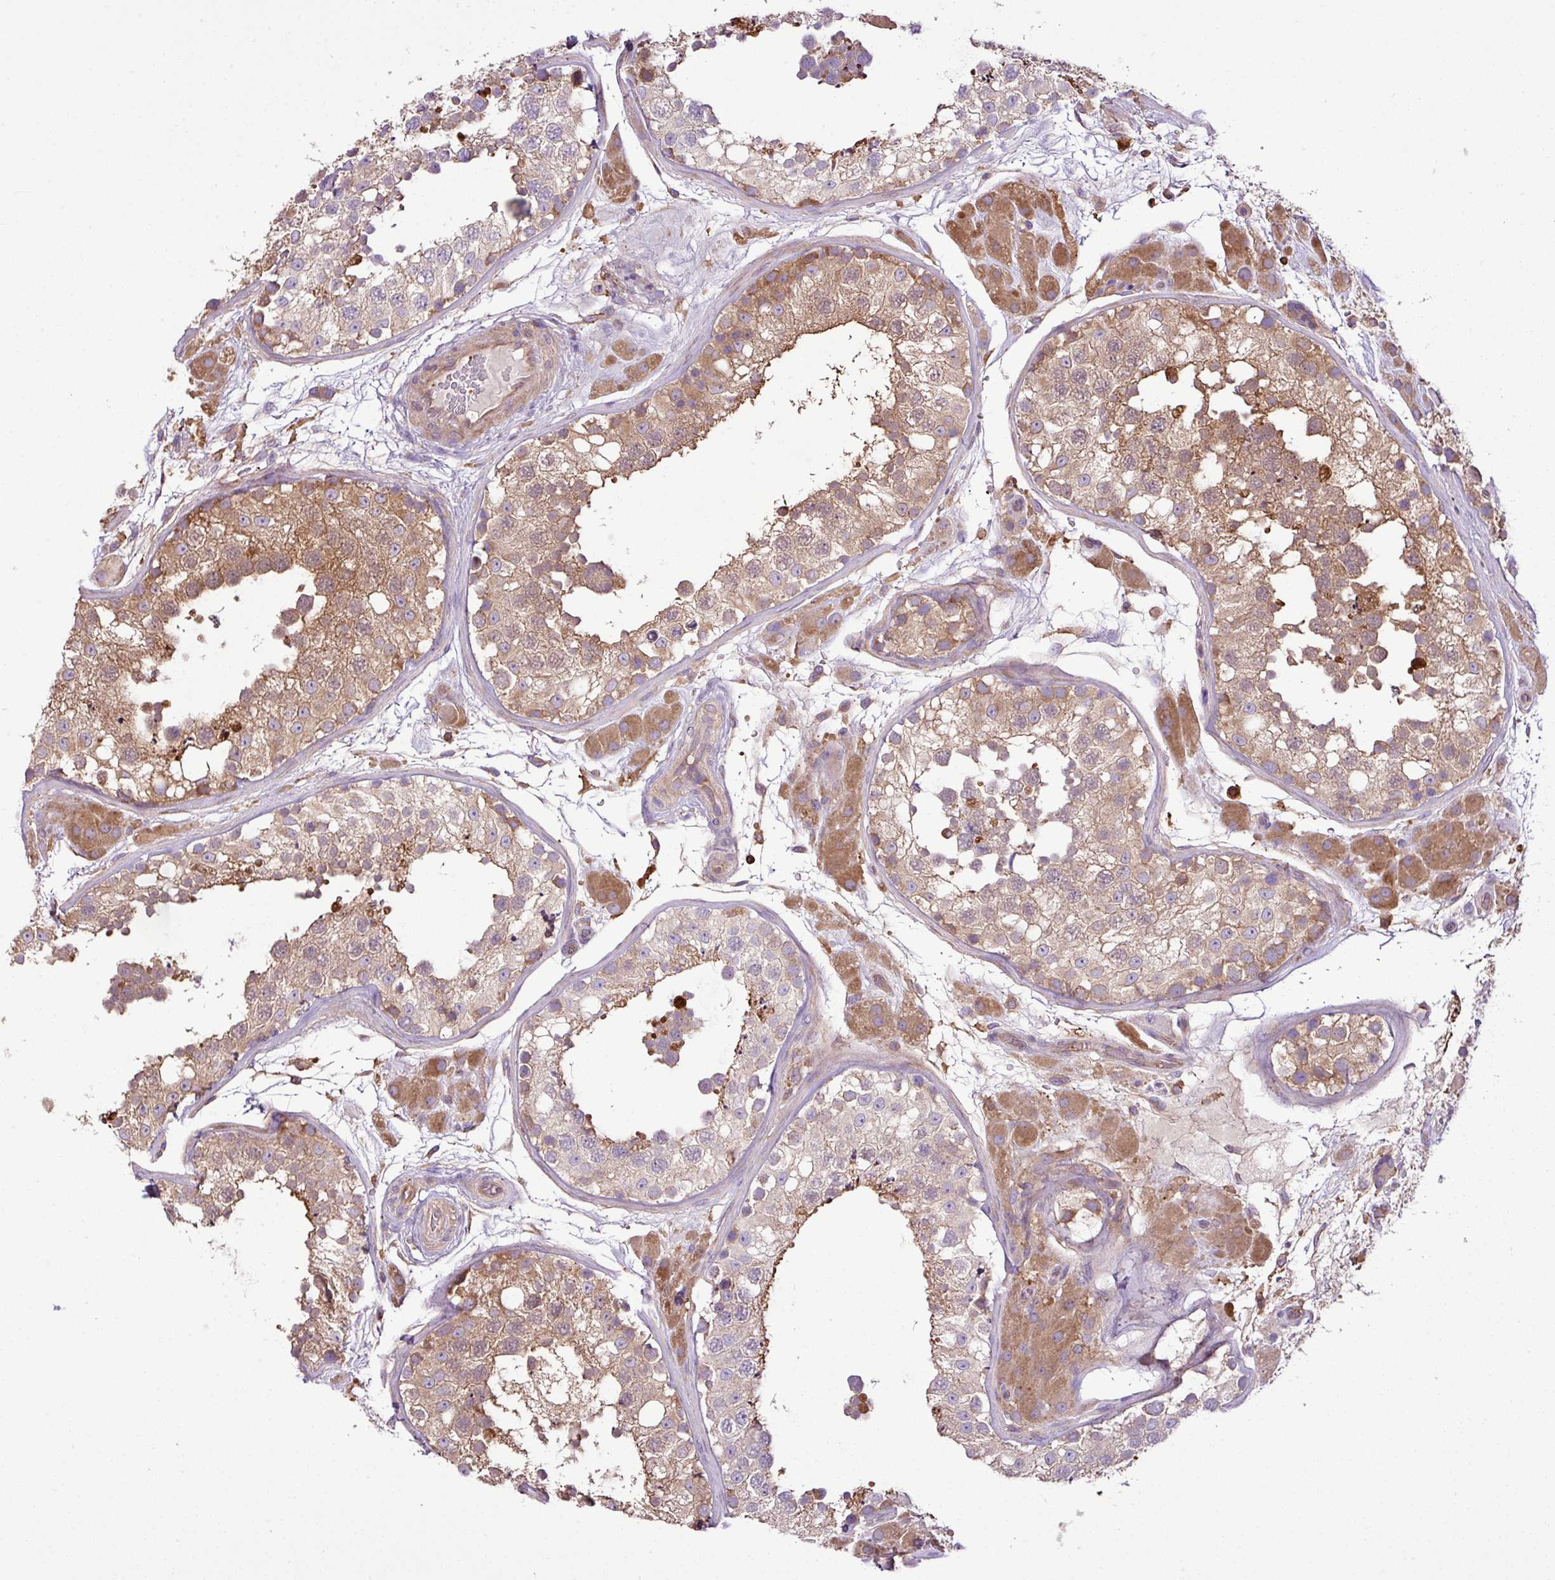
{"staining": {"intensity": "moderate", "quantity": ">75%", "location": "cytoplasmic/membranous"}, "tissue": "testis", "cell_type": "Cells in seminiferous ducts", "image_type": "normal", "snomed": [{"axis": "morphology", "description": "Normal tissue, NOS"}, {"axis": "topography", "description": "Testis"}], "caption": "Cells in seminiferous ducts show moderate cytoplasmic/membranous positivity in approximately >75% of cells in unremarkable testis.", "gene": "PGAP6", "patient": {"sex": "male", "age": 26}}